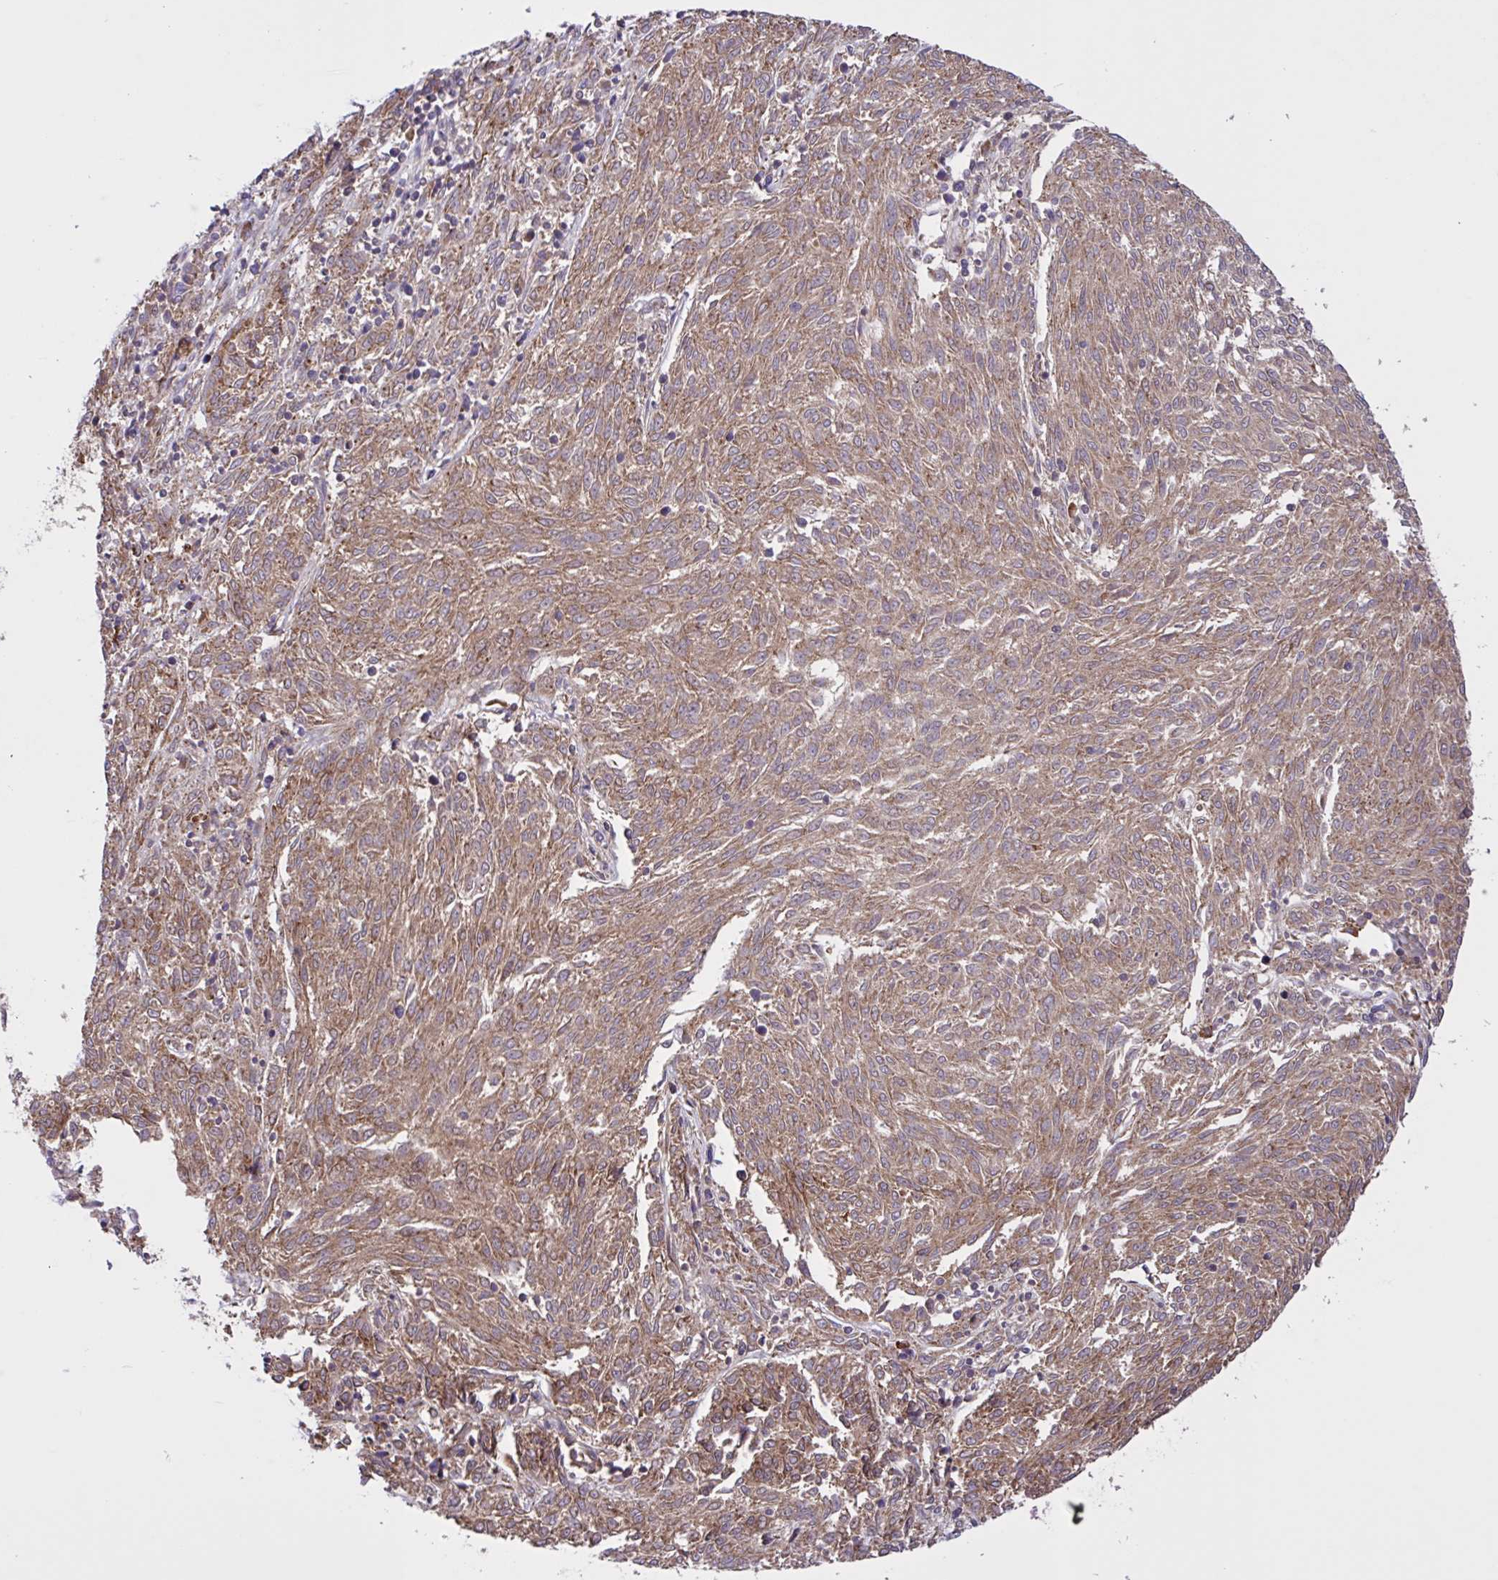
{"staining": {"intensity": "moderate", "quantity": ">75%", "location": "cytoplasmic/membranous"}, "tissue": "melanoma", "cell_type": "Tumor cells", "image_type": "cancer", "snomed": [{"axis": "morphology", "description": "Malignant melanoma, NOS"}, {"axis": "topography", "description": "Skin"}], "caption": "Moderate cytoplasmic/membranous expression is seen in approximately >75% of tumor cells in melanoma.", "gene": "INTS10", "patient": {"sex": "female", "age": 72}}